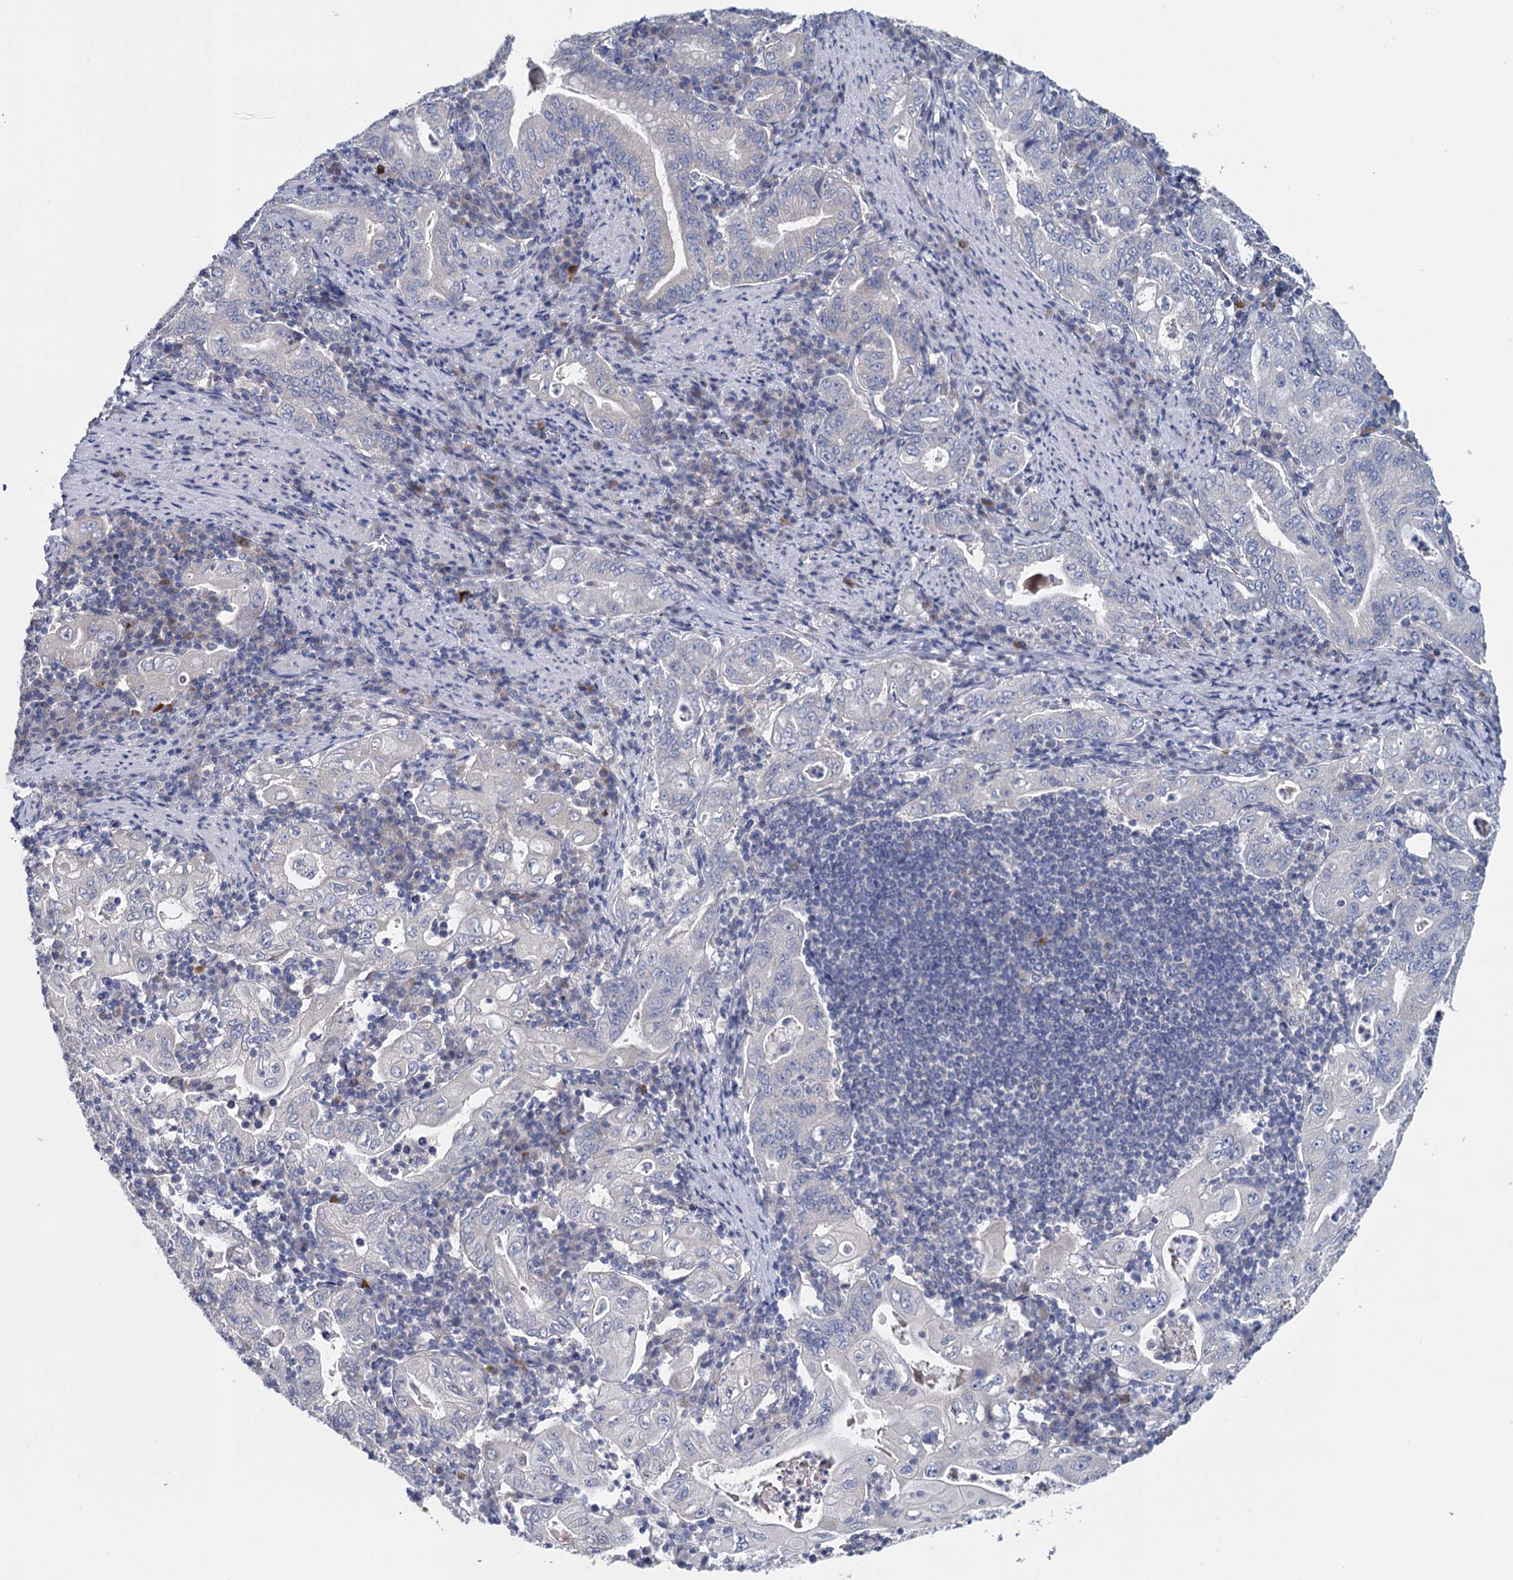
{"staining": {"intensity": "negative", "quantity": "none", "location": "none"}, "tissue": "stomach cancer", "cell_type": "Tumor cells", "image_type": "cancer", "snomed": [{"axis": "morphology", "description": "Normal tissue, NOS"}, {"axis": "morphology", "description": "Adenocarcinoma, NOS"}, {"axis": "topography", "description": "Esophagus"}, {"axis": "topography", "description": "Stomach, upper"}, {"axis": "topography", "description": "Peripheral nerve tissue"}], "caption": "There is no significant staining in tumor cells of adenocarcinoma (stomach).", "gene": "GSTM2", "patient": {"sex": "male", "age": 62}}